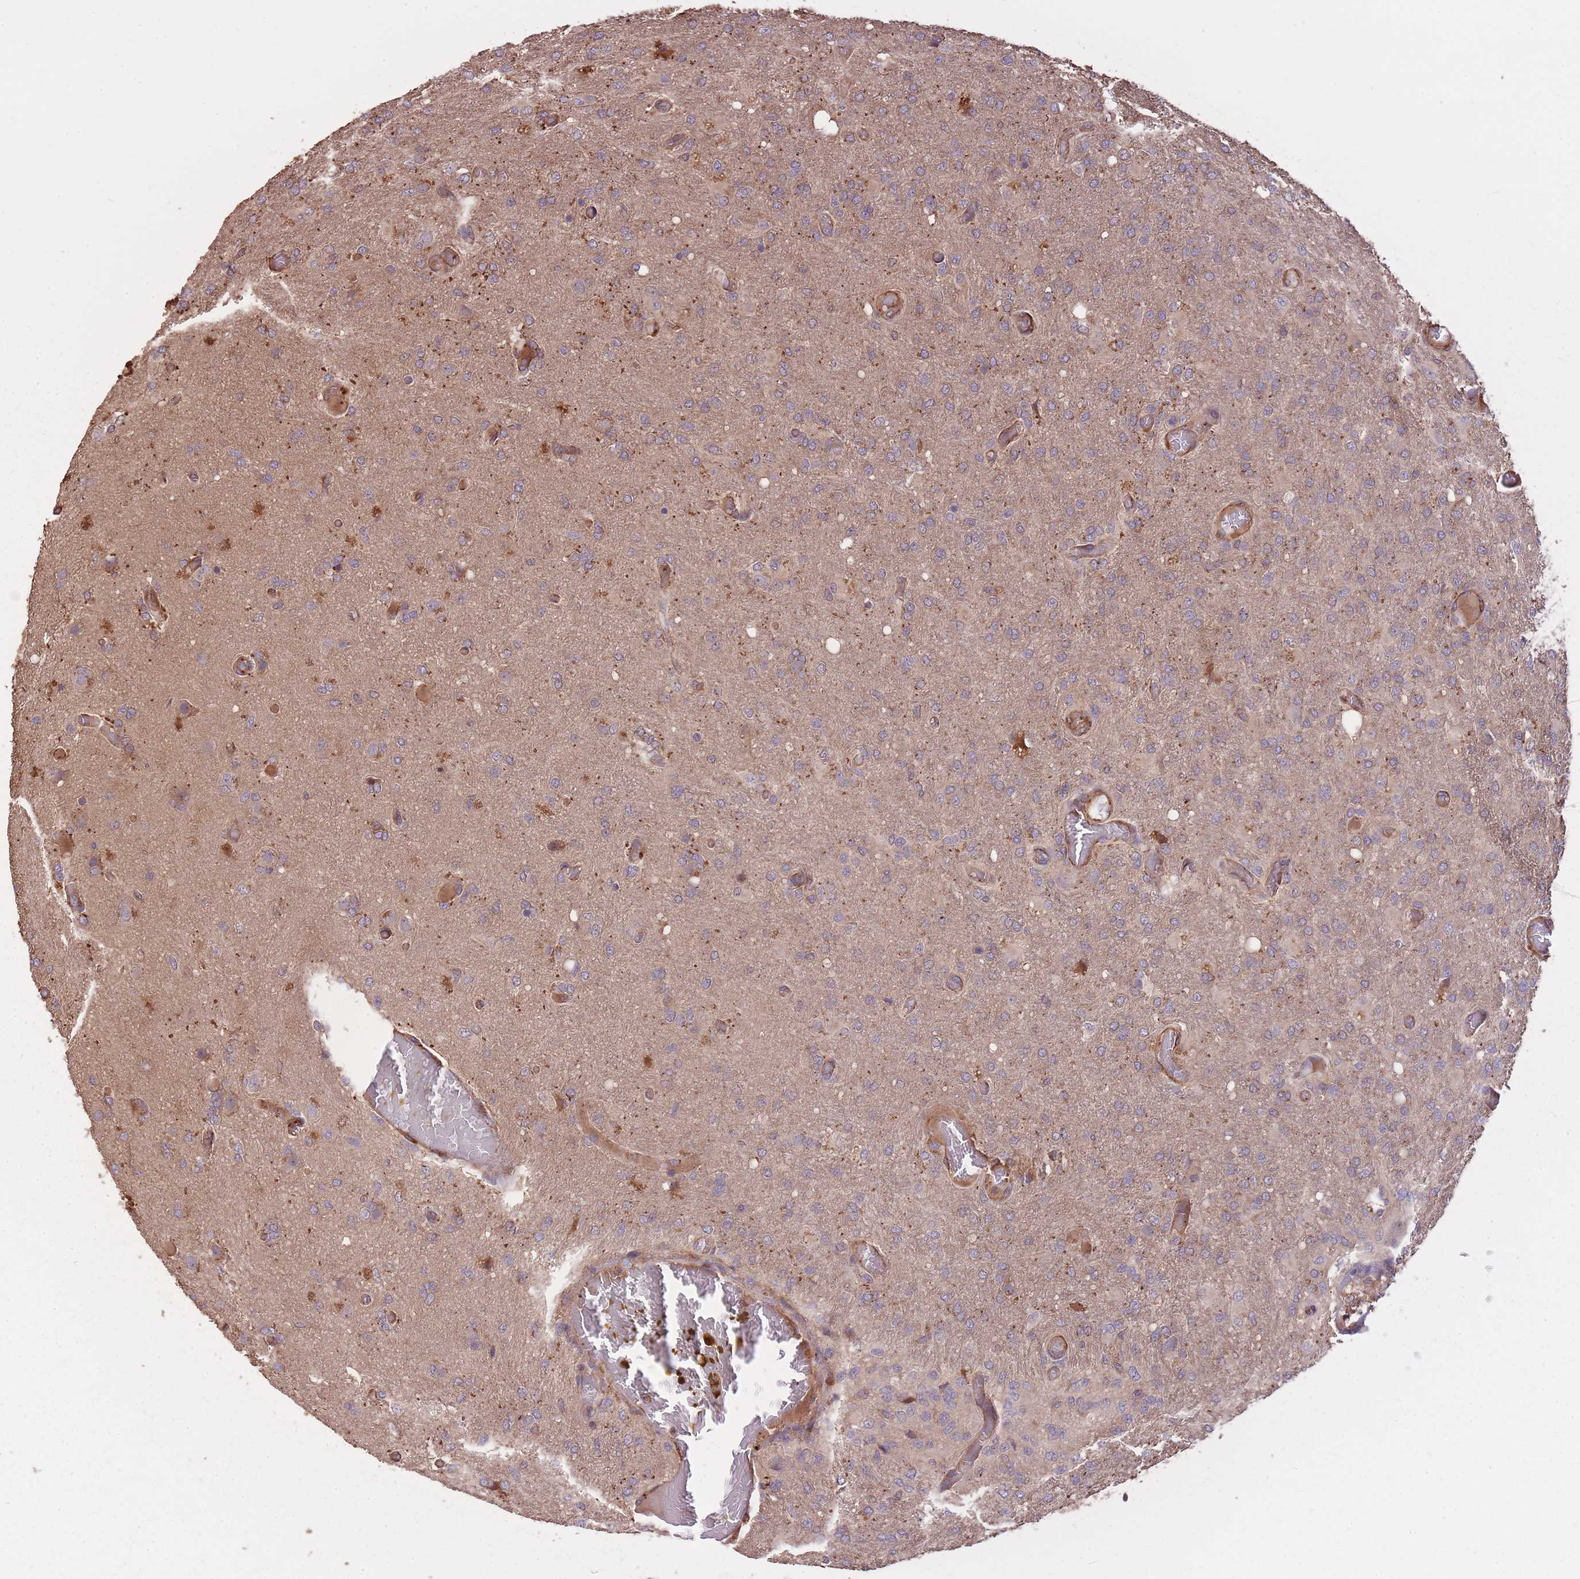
{"staining": {"intensity": "negative", "quantity": "none", "location": "none"}, "tissue": "glioma", "cell_type": "Tumor cells", "image_type": "cancer", "snomed": [{"axis": "morphology", "description": "Glioma, malignant, High grade"}, {"axis": "topography", "description": "Brain"}], "caption": "Photomicrograph shows no significant protein positivity in tumor cells of high-grade glioma (malignant).", "gene": "ARMH3", "patient": {"sex": "female", "age": 74}}